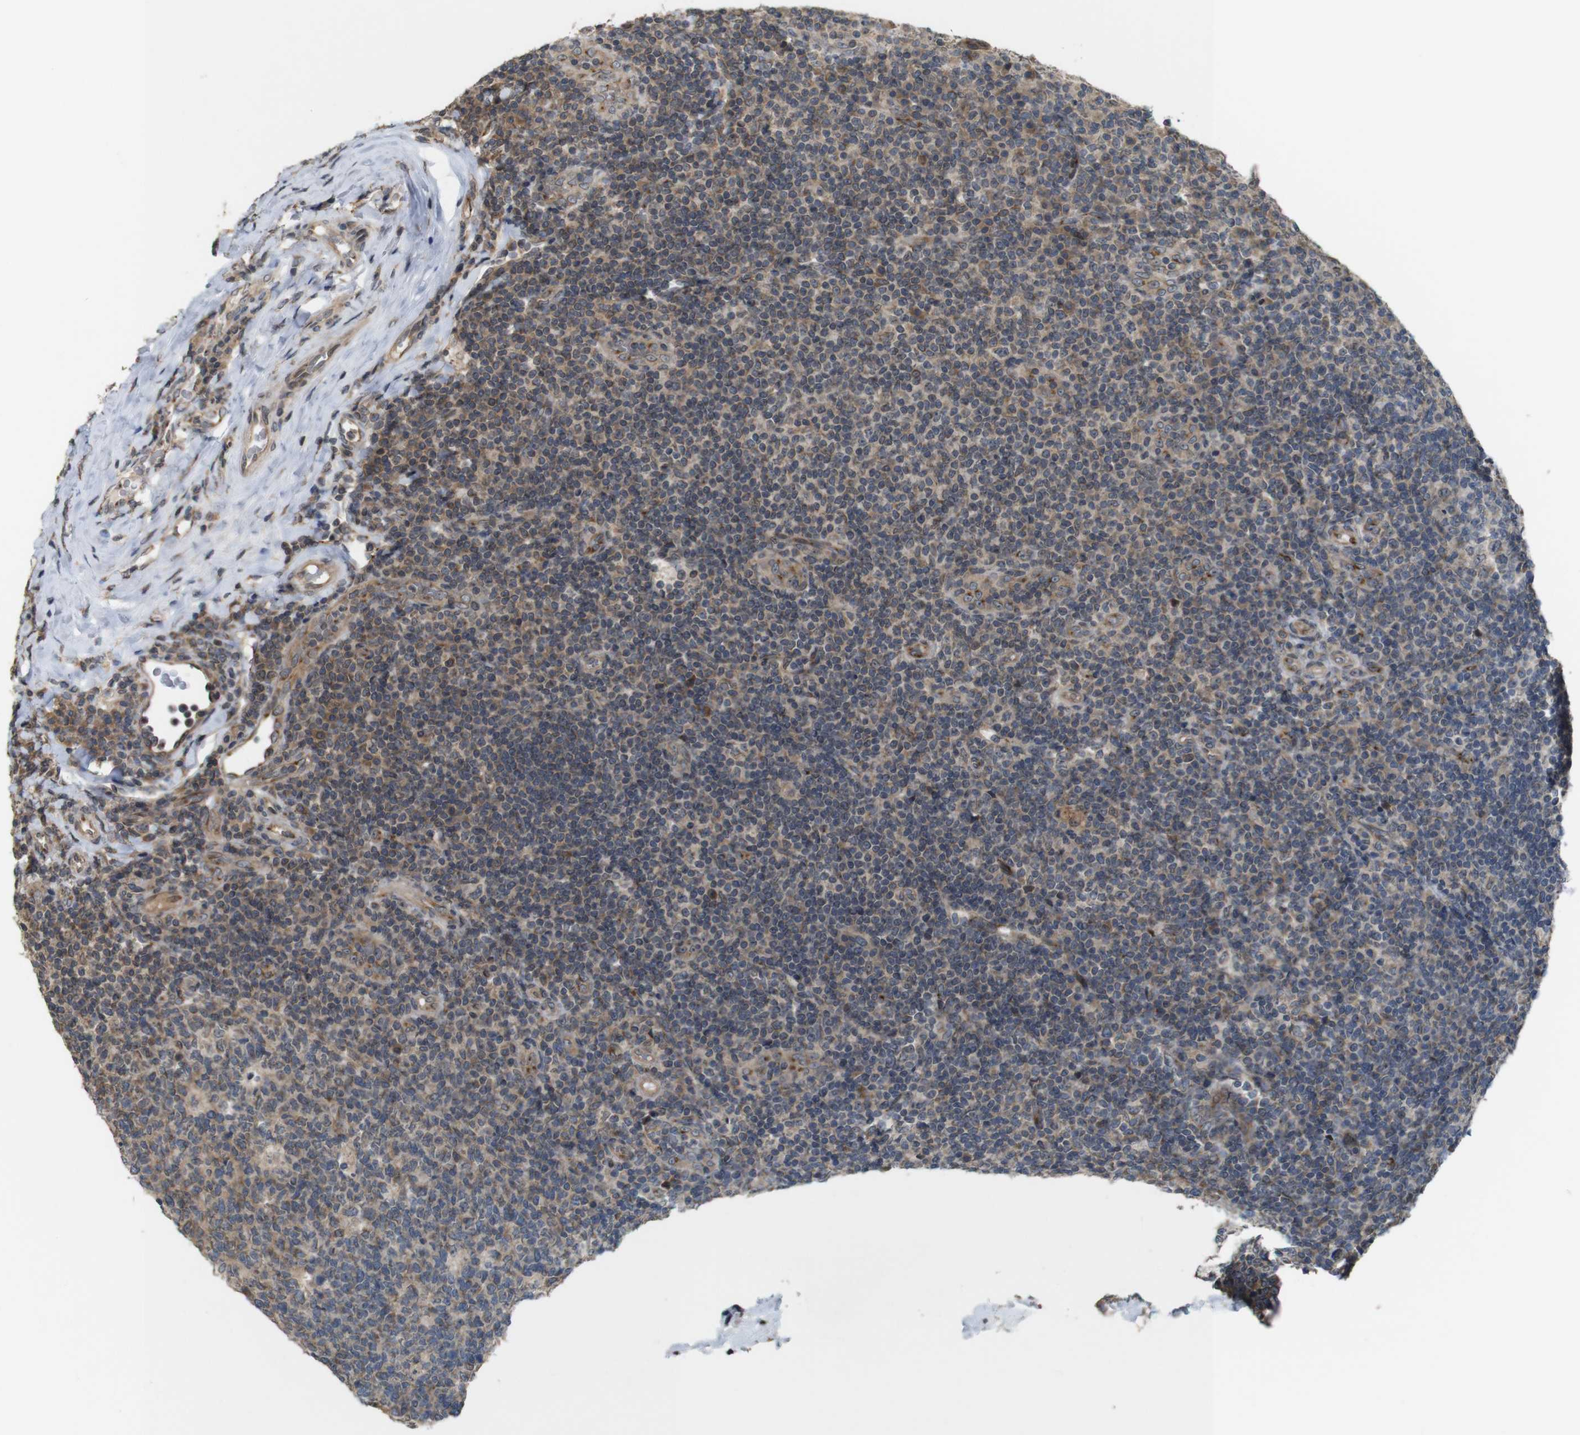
{"staining": {"intensity": "weak", "quantity": "25%-75%", "location": "cytoplasmic/membranous"}, "tissue": "tonsil", "cell_type": "Germinal center cells", "image_type": "normal", "snomed": [{"axis": "morphology", "description": "Normal tissue, NOS"}, {"axis": "topography", "description": "Tonsil"}], "caption": "Immunohistochemistry (IHC) micrograph of unremarkable human tonsil stained for a protein (brown), which shows low levels of weak cytoplasmic/membranous expression in about 25%-75% of germinal center cells.", "gene": "EFCAB14", "patient": {"sex": "male", "age": 17}}